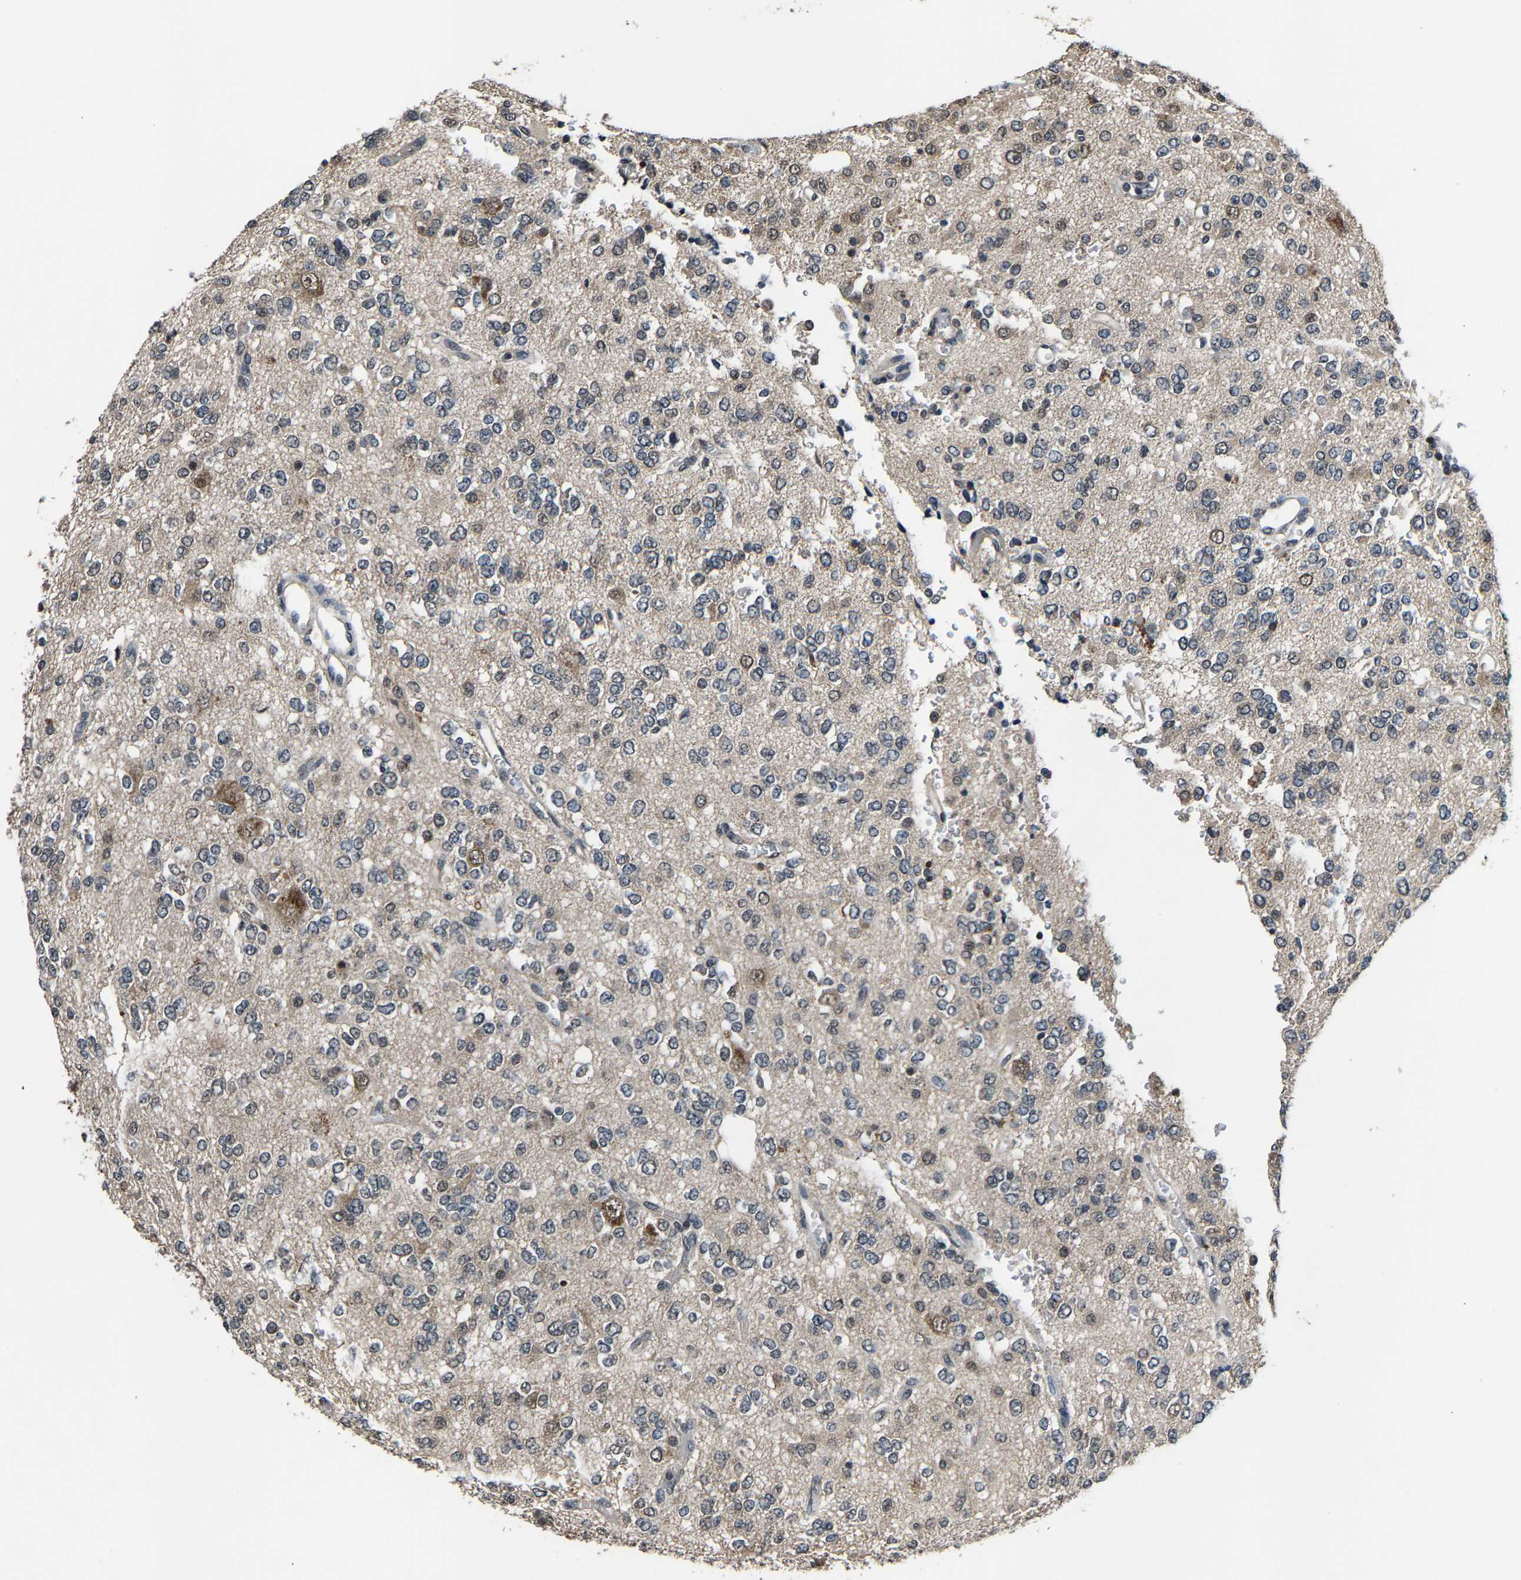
{"staining": {"intensity": "negative", "quantity": "none", "location": "none"}, "tissue": "glioma", "cell_type": "Tumor cells", "image_type": "cancer", "snomed": [{"axis": "morphology", "description": "Glioma, malignant, Low grade"}, {"axis": "topography", "description": "Brain"}], "caption": "IHC of malignant low-grade glioma demonstrates no positivity in tumor cells.", "gene": "HUWE1", "patient": {"sex": "male", "age": 38}}